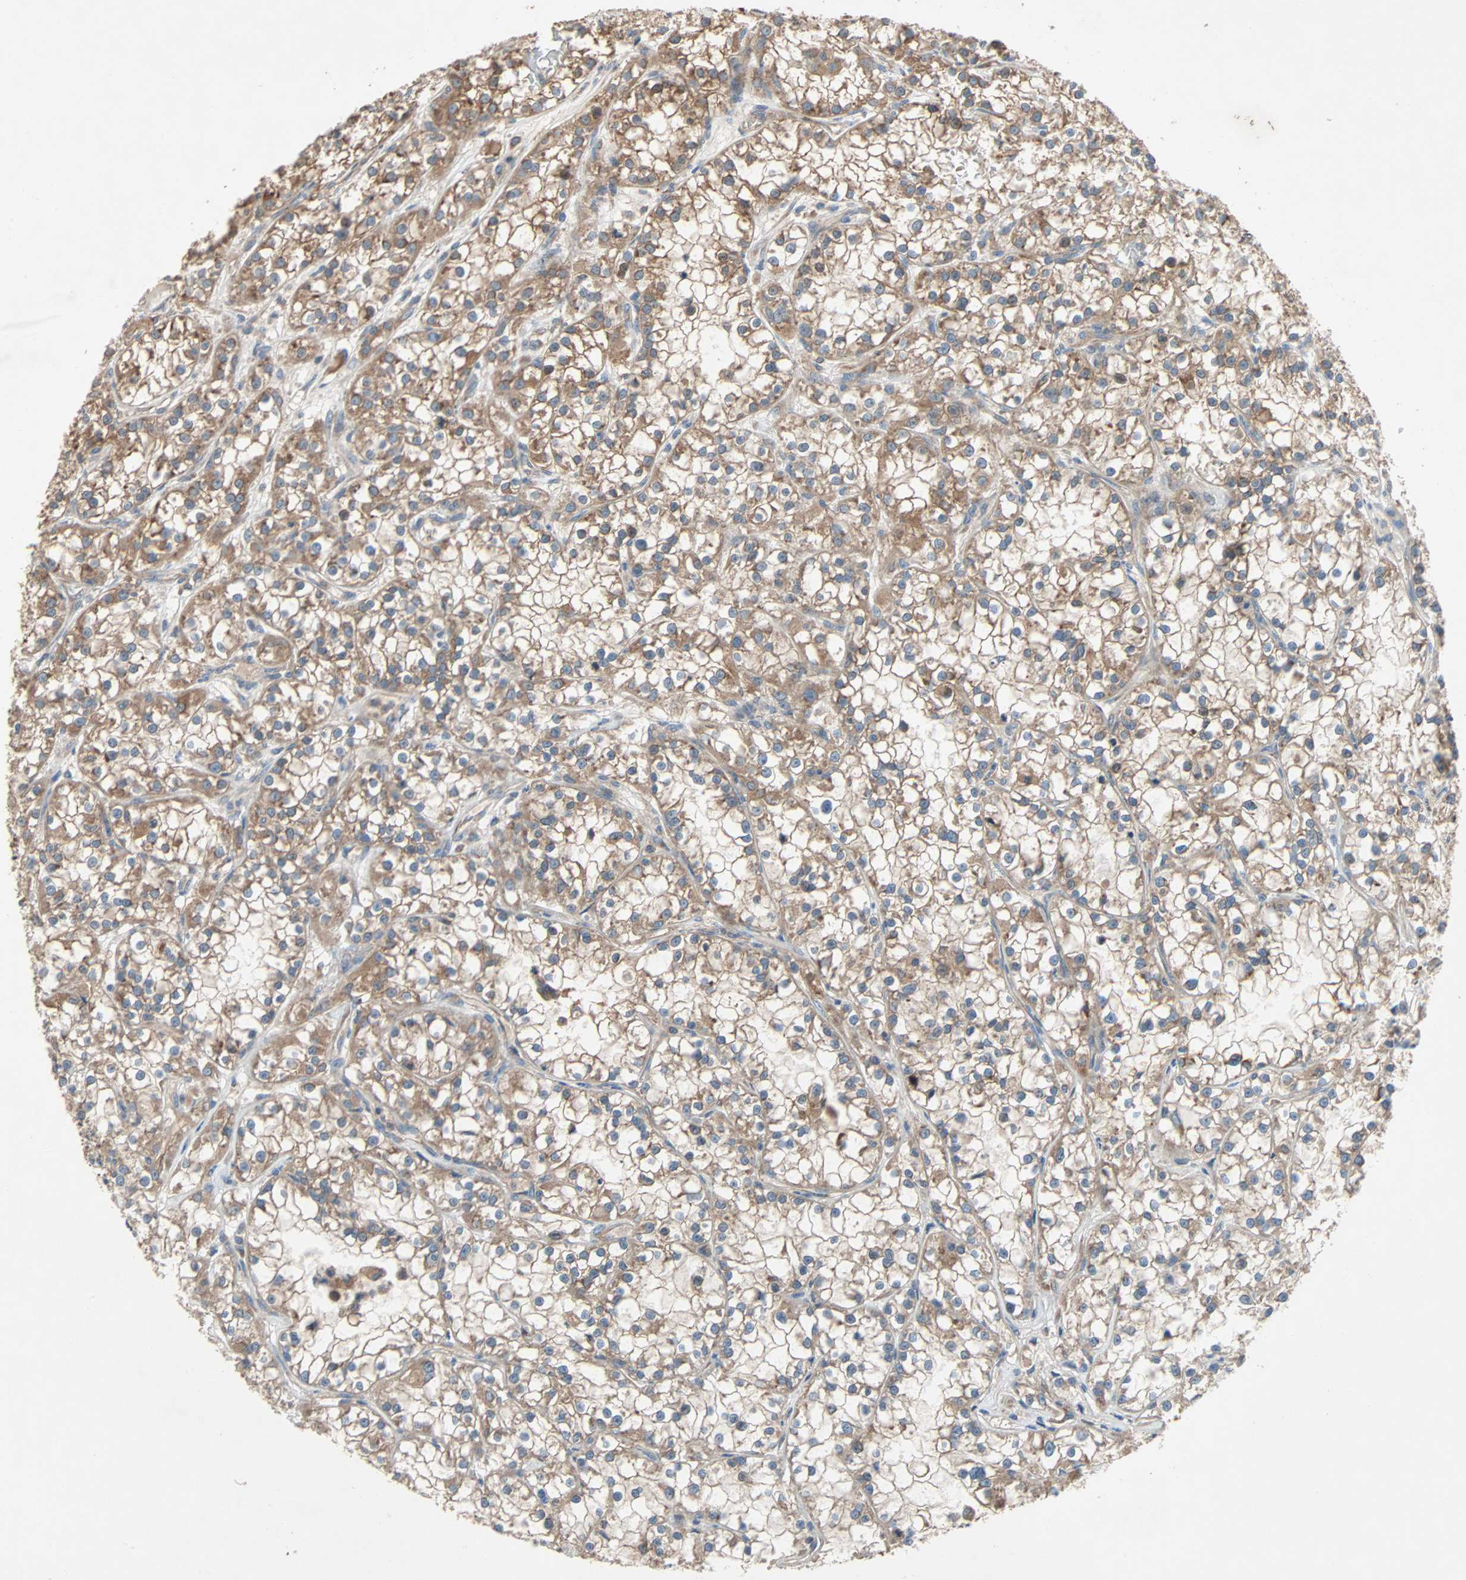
{"staining": {"intensity": "moderate", "quantity": ">75%", "location": "cytoplasmic/membranous"}, "tissue": "renal cancer", "cell_type": "Tumor cells", "image_type": "cancer", "snomed": [{"axis": "morphology", "description": "Adenocarcinoma, NOS"}, {"axis": "topography", "description": "Kidney"}], "caption": "This photomicrograph displays renal cancer stained with immunohistochemistry to label a protein in brown. The cytoplasmic/membranous of tumor cells show moderate positivity for the protein. Nuclei are counter-stained blue.", "gene": "XYLT1", "patient": {"sex": "female", "age": 52}}